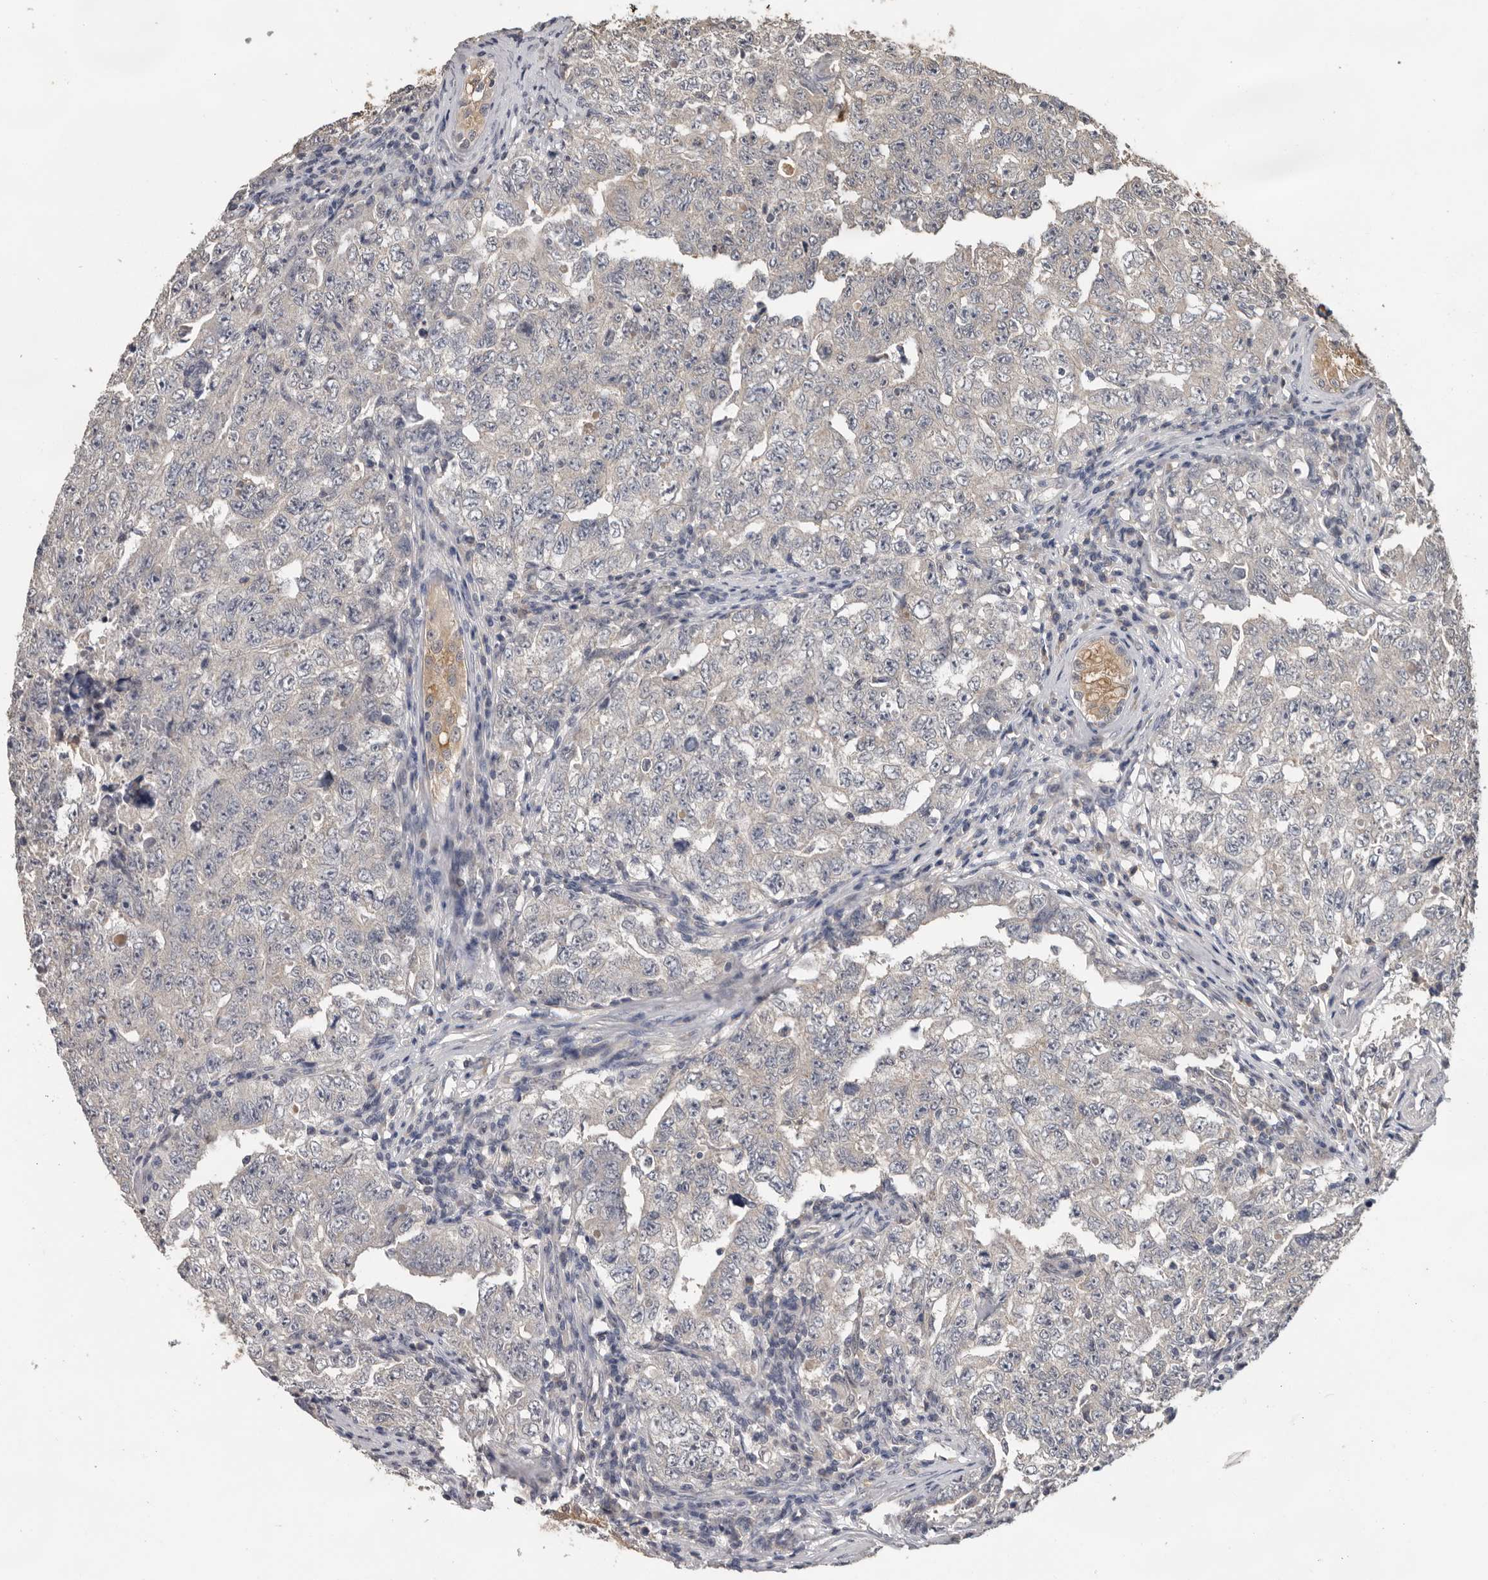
{"staining": {"intensity": "negative", "quantity": "none", "location": "none"}, "tissue": "testis cancer", "cell_type": "Tumor cells", "image_type": "cancer", "snomed": [{"axis": "morphology", "description": "Carcinoma, Embryonal, NOS"}, {"axis": "topography", "description": "Testis"}], "caption": "Tumor cells are negative for brown protein staining in embryonal carcinoma (testis). (Brightfield microscopy of DAB (3,3'-diaminobenzidine) immunohistochemistry (IHC) at high magnification).", "gene": "MTF1", "patient": {"sex": "male", "age": 26}}